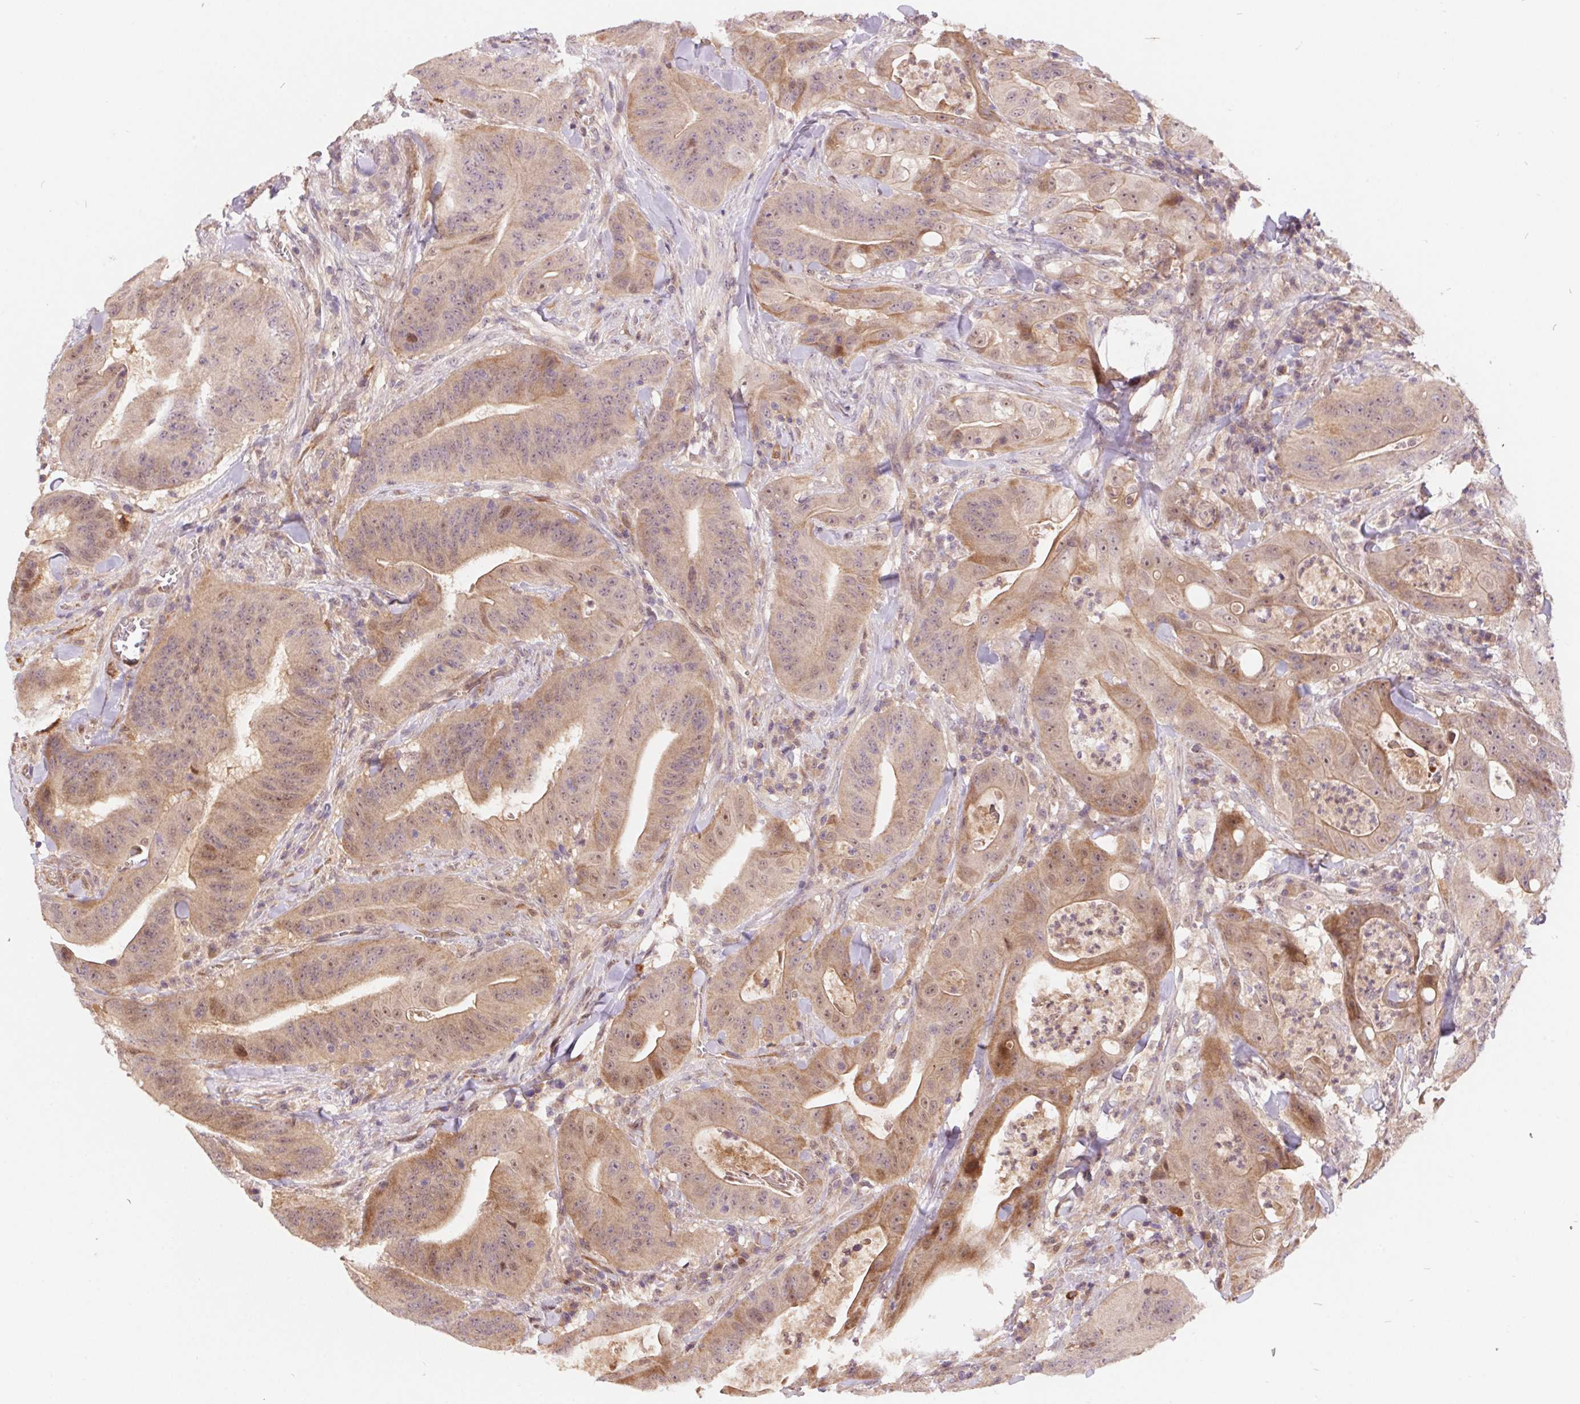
{"staining": {"intensity": "moderate", "quantity": ">75%", "location": "cytoplasmic/membranous"}, "tissue": "colorectal cancer", "cell_type": "Tumor cells", "image_type": "cancer", "snomed": [{"axis": "morphology", "description": "Adenocarcinoma, NOS"}, {"axis": "topography", "description": "Colon"}], "caption": "IHC histopathology image of neoplastic tissue: colorectal adenocarcinoma stained using immunohistochemistry displays medium levels of moderate protein expression localized specifically in the cytoplasmic/membranous of tumor cells, appearing as a cytoplasmic/membranous brown color.", "gene": "NUDT16", "patient": {"sex": "male", "age": 33}}